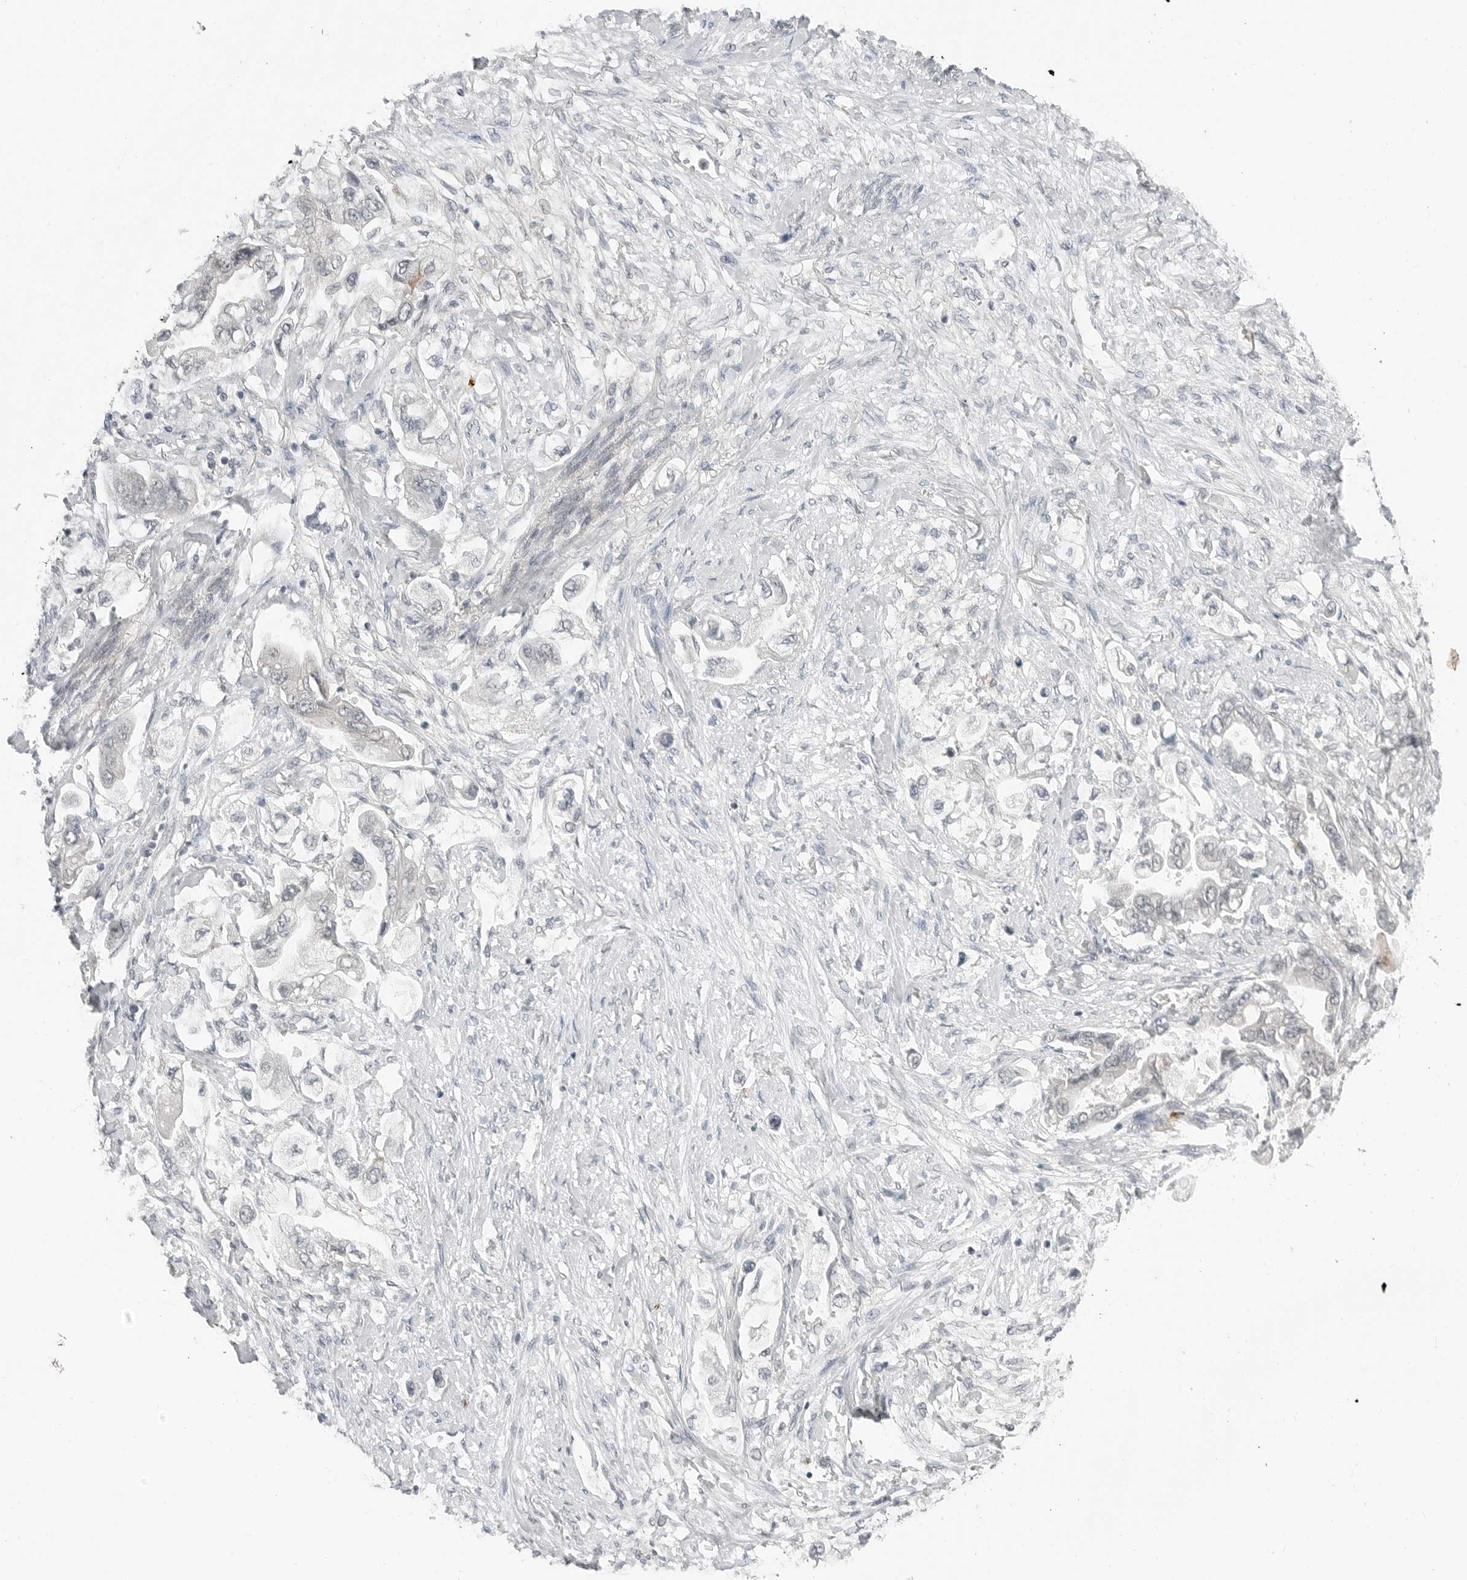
{"staining": {"intensity": "negative", "quantity": "none", "location": "none"}, "tissue": "stomach cancer", "cell_type": "Tumor cells", "image_type": "cancer", "snomed": [{"axis": "morphology", "description": "Adenocarcinoma, NOS"}, {"axis": "topography", "description": "Stomach"}], "caption": "The micrograph exhibits no staining of tumor cells in adenocarcinoma (stomach).", "gene": "FCRLB", "patient": {"sex": "male", "age": 62}}